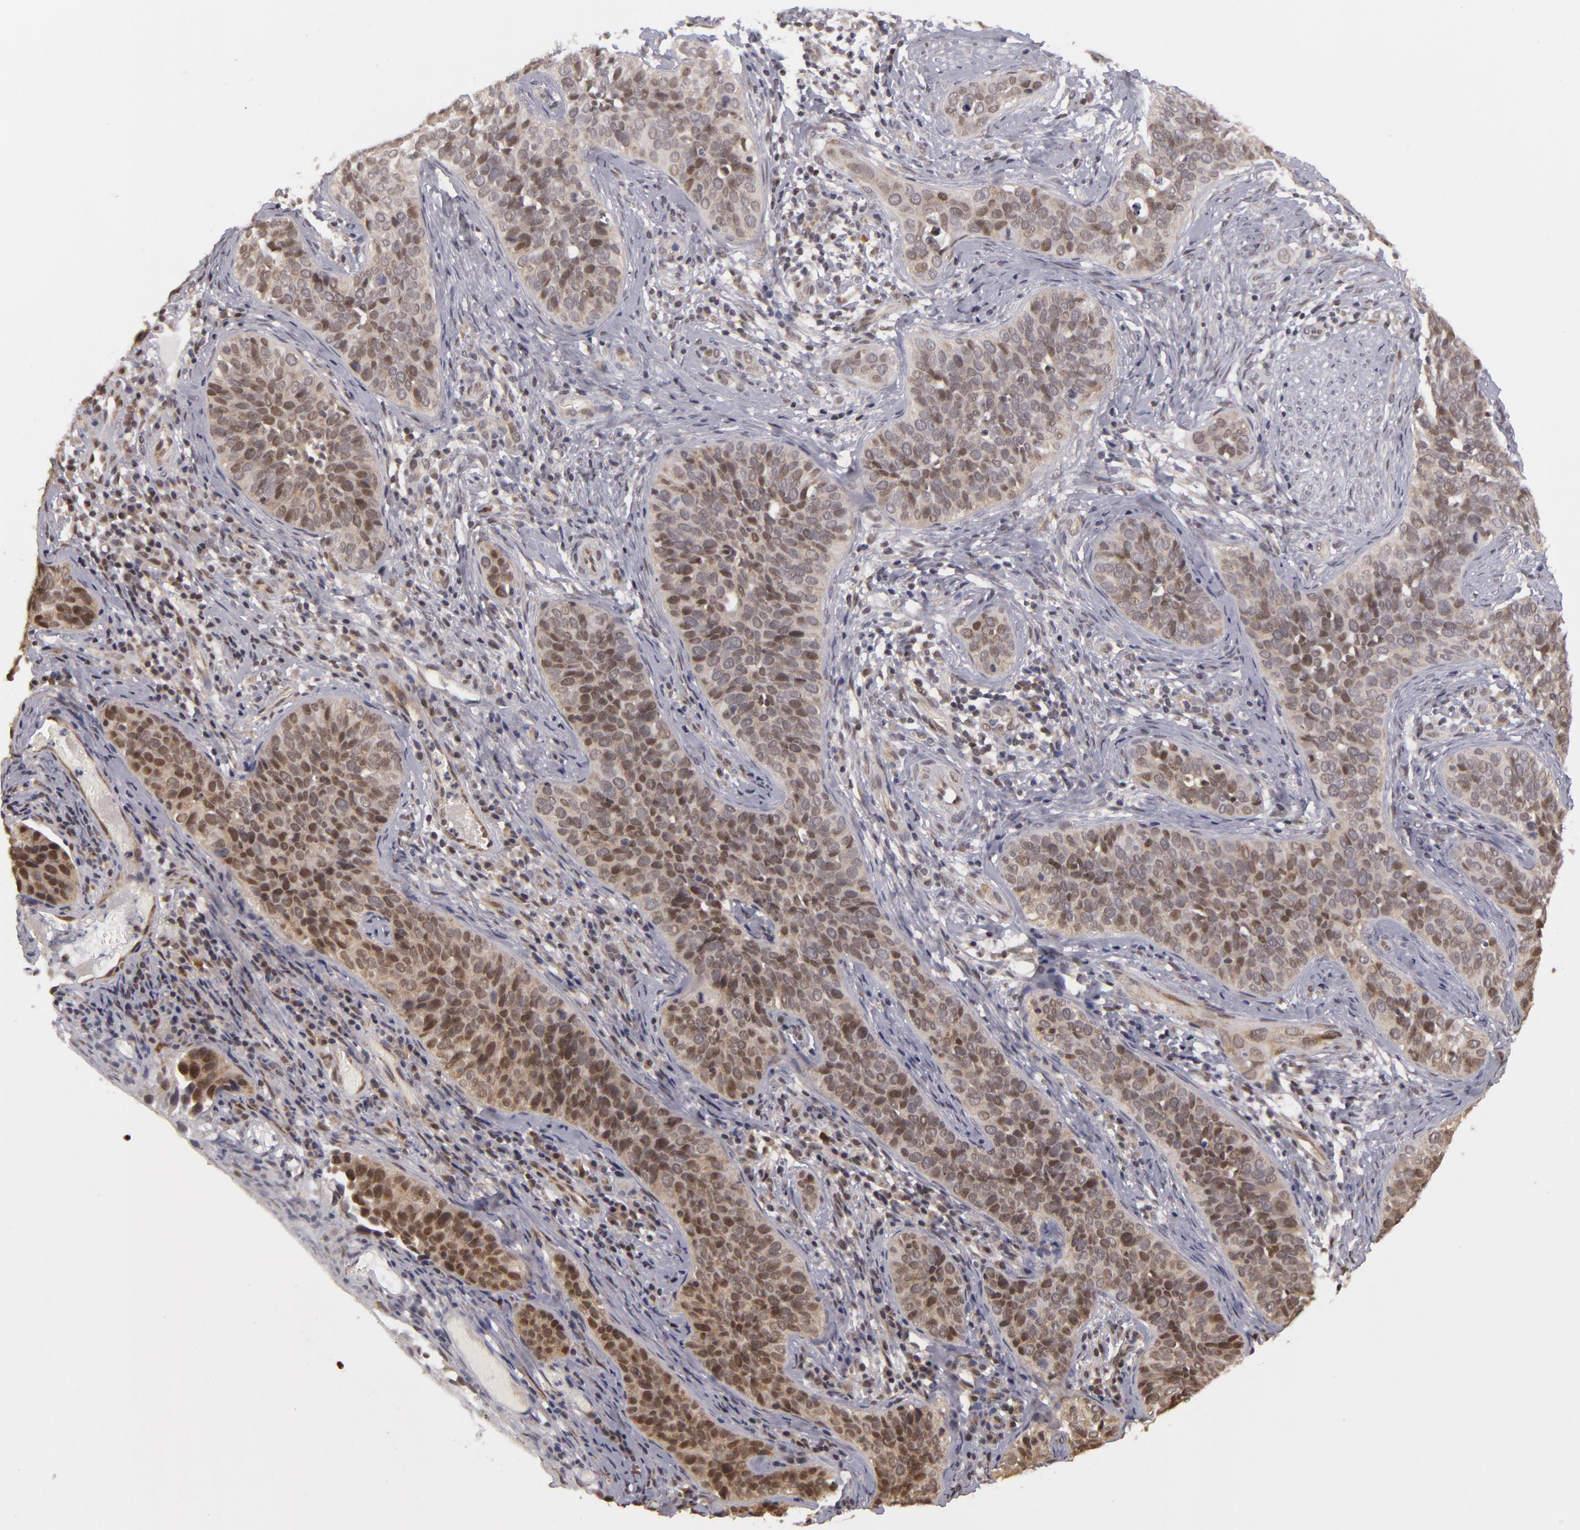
{"staining": {"intensity": "weak", "quantity": "<25%", "location": "nuclear"}, "tissue": "cervical cancer", "cell_type": "Tumor cells", "image_type": "cancer", "snomed": [{"axis": "morphology", "description": "Squamous cell carcinoma, NOS"}, {"axis": "topography", "description": "Cervix"}], "caption": "Tumor cells show no significant protein positivity in cervical cancer.", "gene": "ZNF133", "patient": {"sex": "female", "age": 31}}